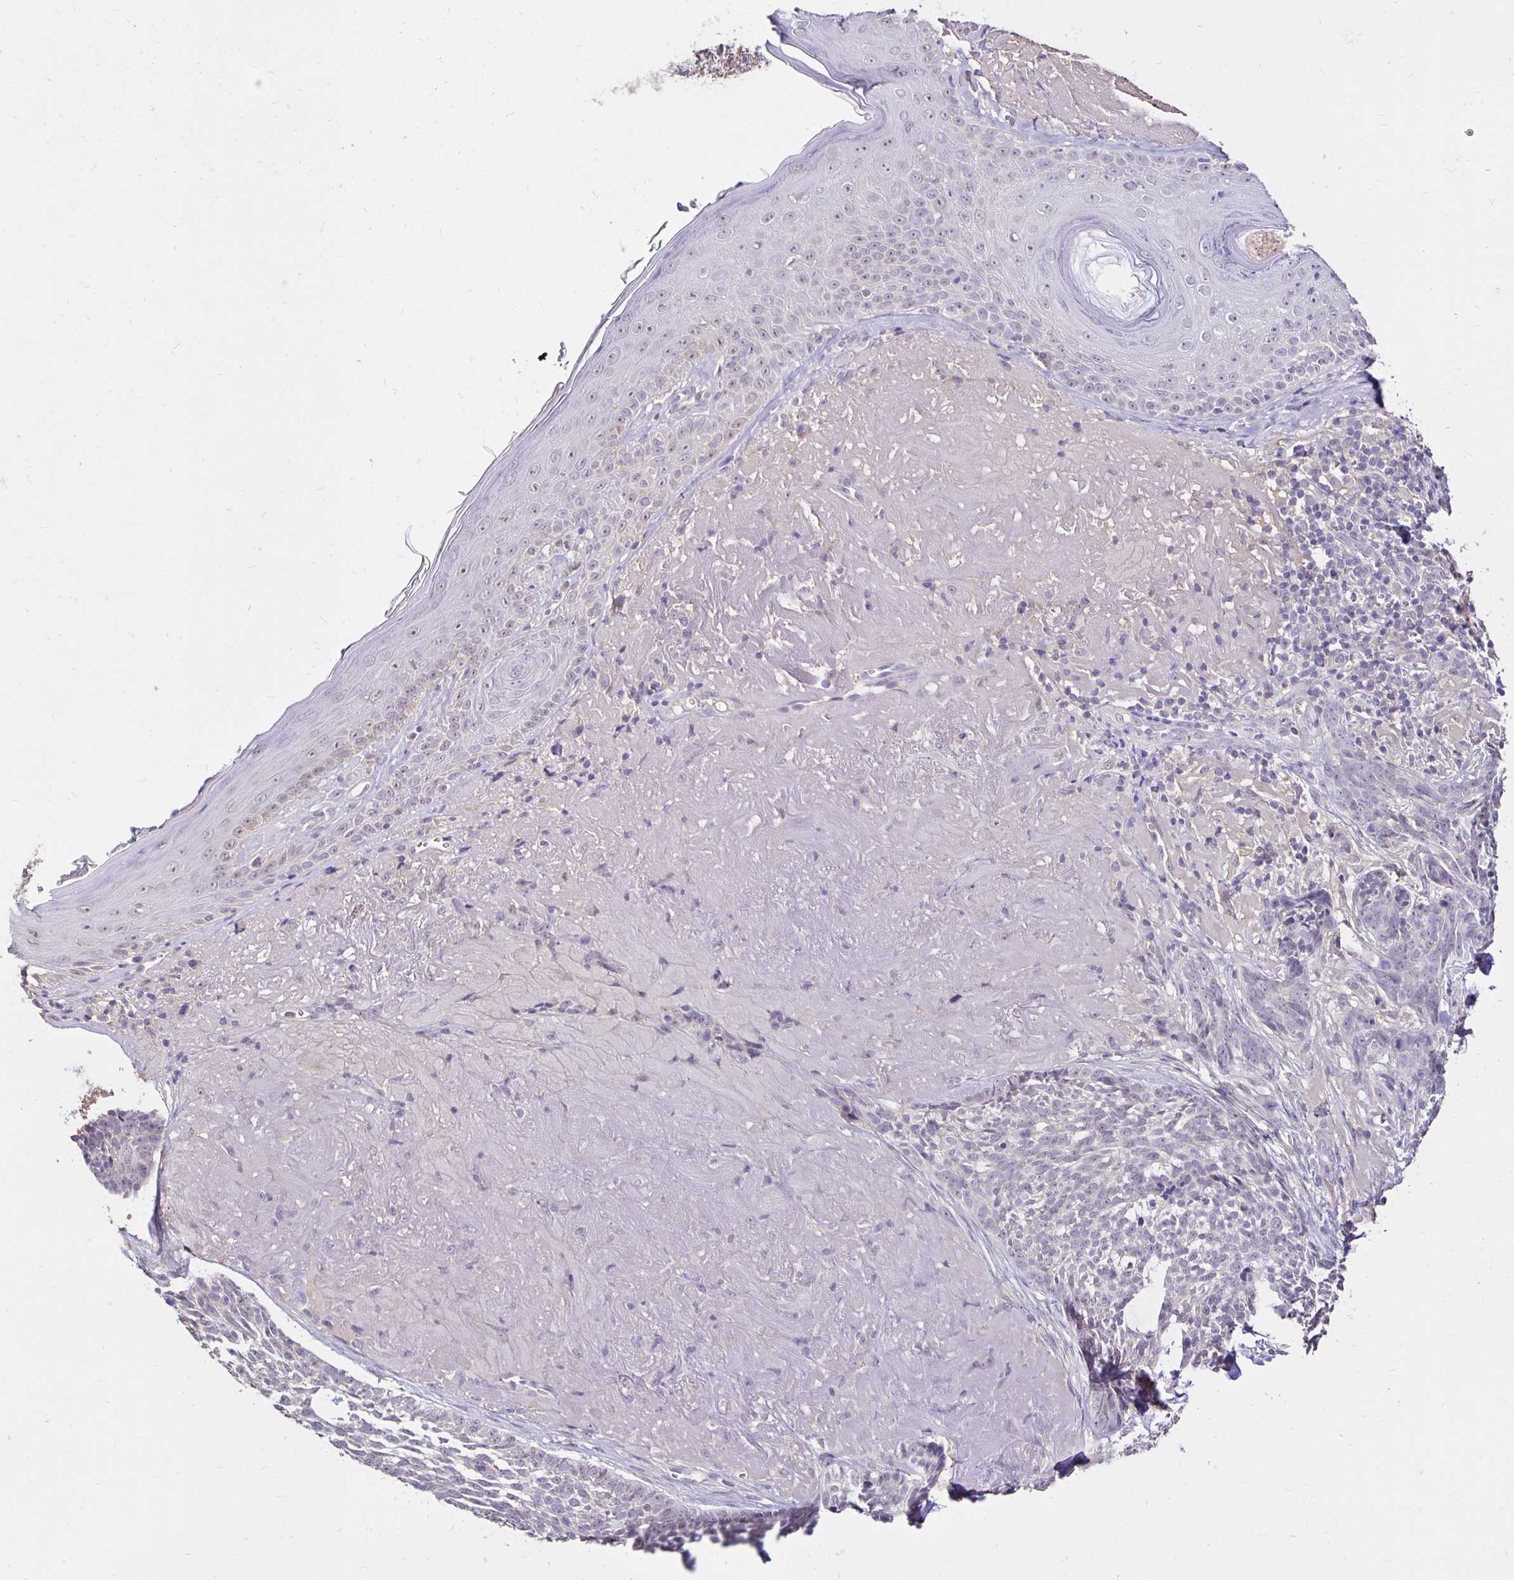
{"staining": {"intensity": "negative", "quantity": "none", "location": "none"}, "tissue": "skin cancer", "cell_type": "Tumor cells", "image_type": "cancer", "snomed": [{"axis": "morphology", "description": "Basal cell carcinoma"}, {"axis": "topography", "description": "Skin"}, {"axis": "topography", "description": "Skin of face"}], "caption": "An immunohistochemistry micrograph of skin basal cell carcinoma is shown. There is no staining in tumor cells of skin basal cell carcinoma.", "gene": "PNPLA3", "patient": {"sex": "female", "age": 95}}